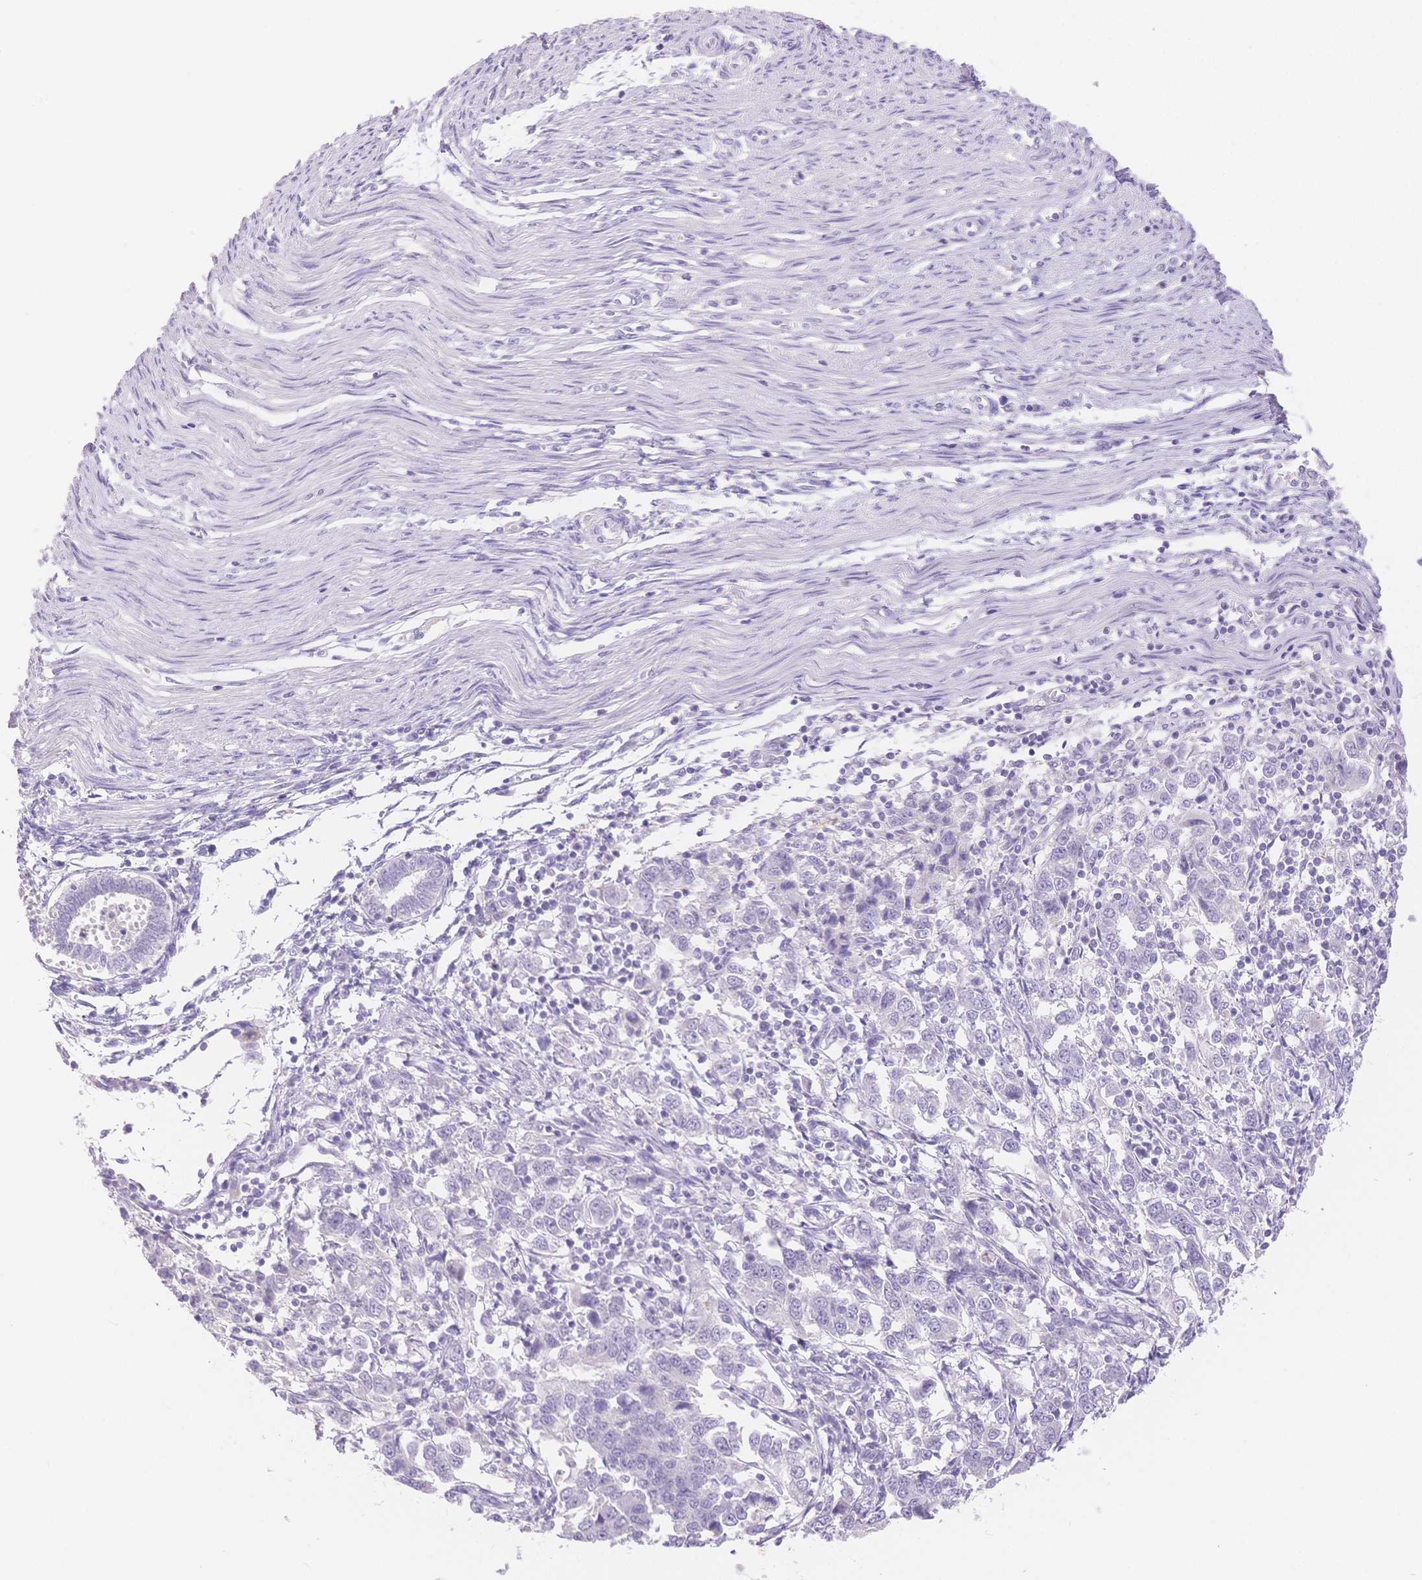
{"staining": {"intensity": "negative", "quantity": "none", "location": "none"}, "tissue": "endometrial cancer", "cell_type": "Tumor cells", "image_type": "cancer", "snomed": [{"axis": "morphology", "description": "Adenocarcinoma, NOS"}, {"axis": "topography", "description": "Endometrium"}], "caption": "This is an immunohistochemistry histopathology image of human endometrial cancer. There is no staining in tumor cells.", "gene": "MYOM1", "patient": {"sex": "female", "age": 43}}